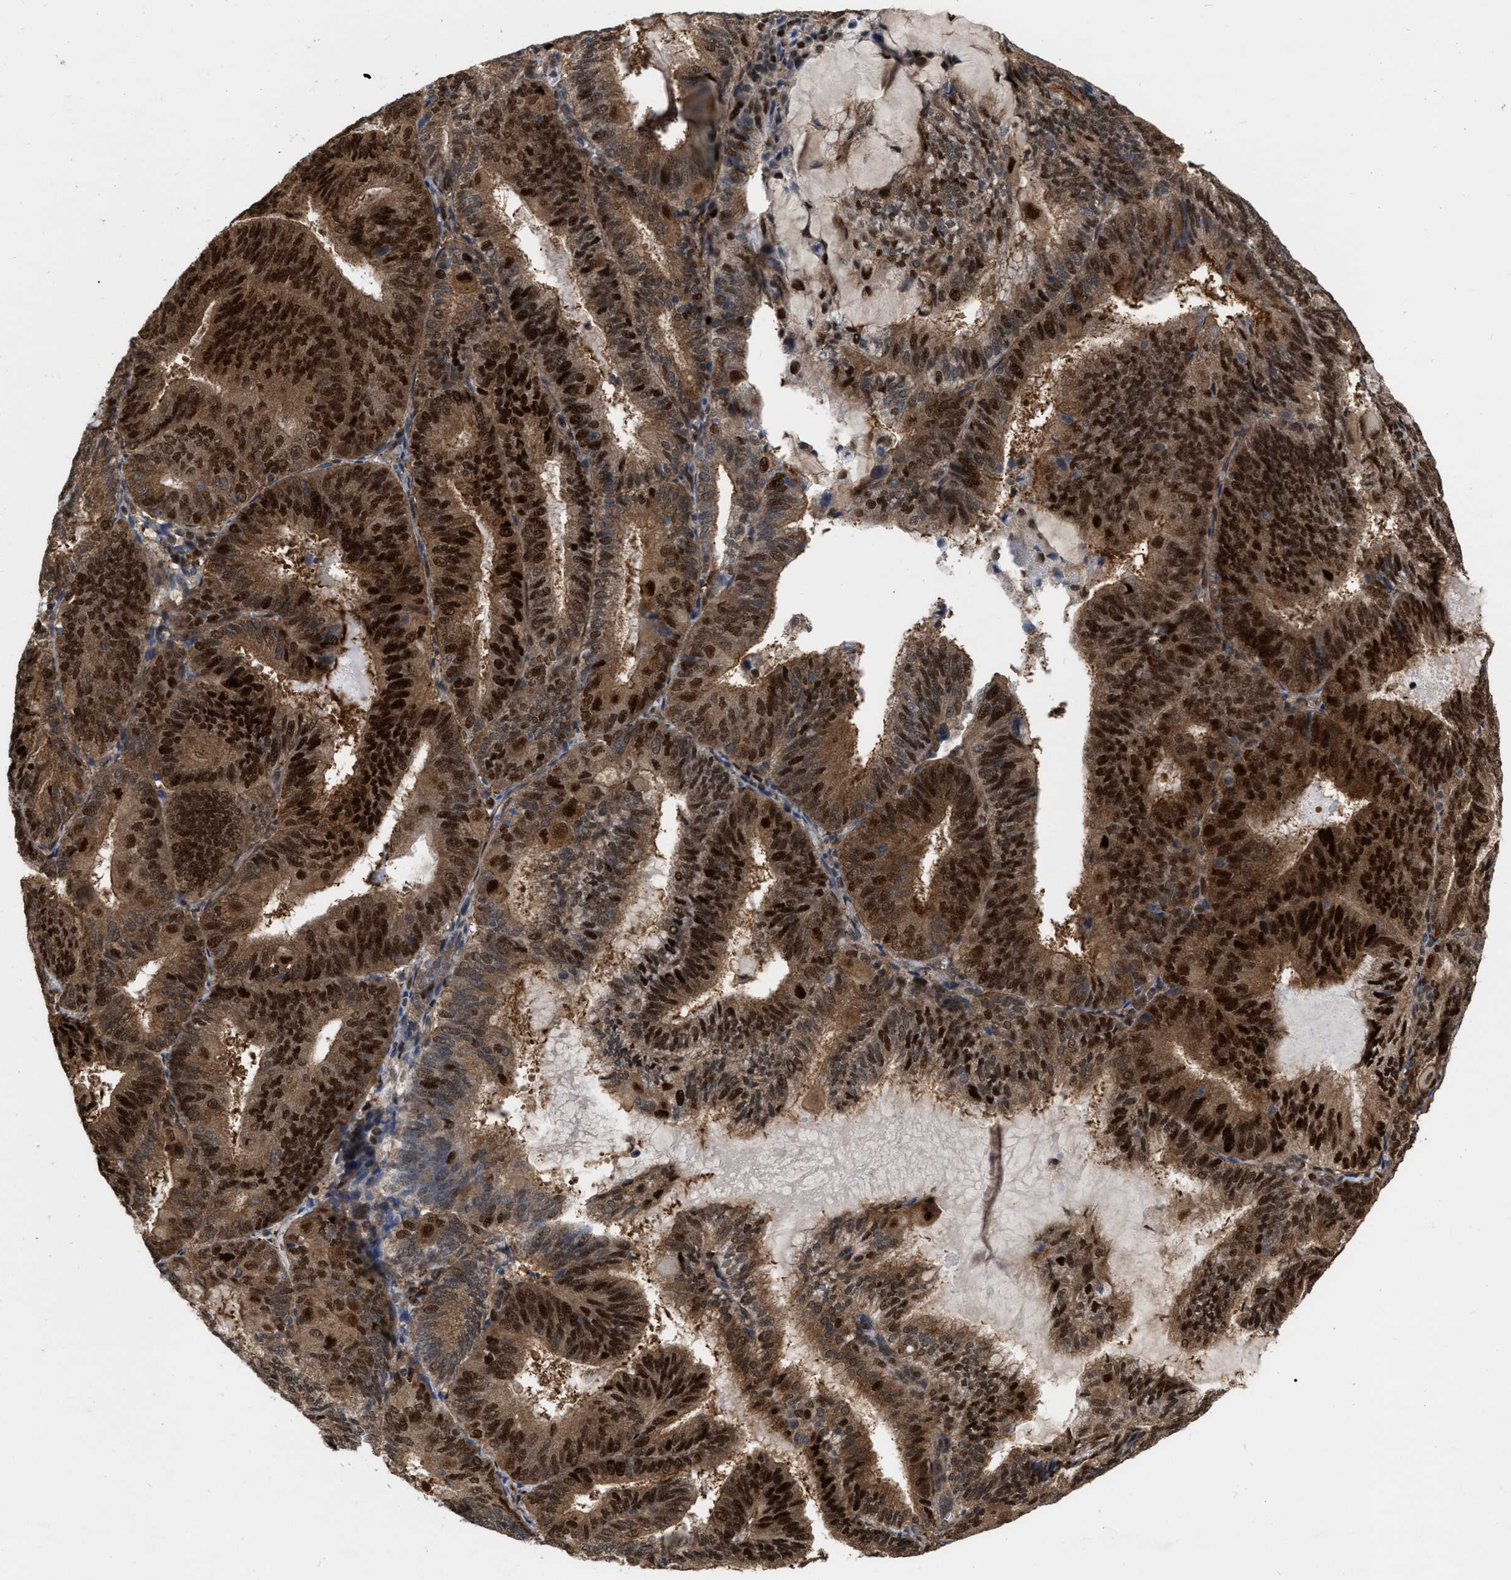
{"staining": {"intensity": "strong", "quantity": ">75%", "location": "cytoplasmic/membranous,nuclear"}, "tissue": "endometrial cancer", "cell_type": "Tumor cells", "image_type": "cancer", "snomed": [{"axis": "morphology", "description": "Adenocarcinoma, NOS"}, {"axis": "topography", "description": "Endometrium"}], "caption": "Strong cytoplasmic/membranous and nuclear positivity for a protein is seen in about >75% of tumor cells of adenocarcinoma (endometrial) using immunohistochemistry.", "gene": "MDM4", "patient": {"sex": "female", "age": 81}}